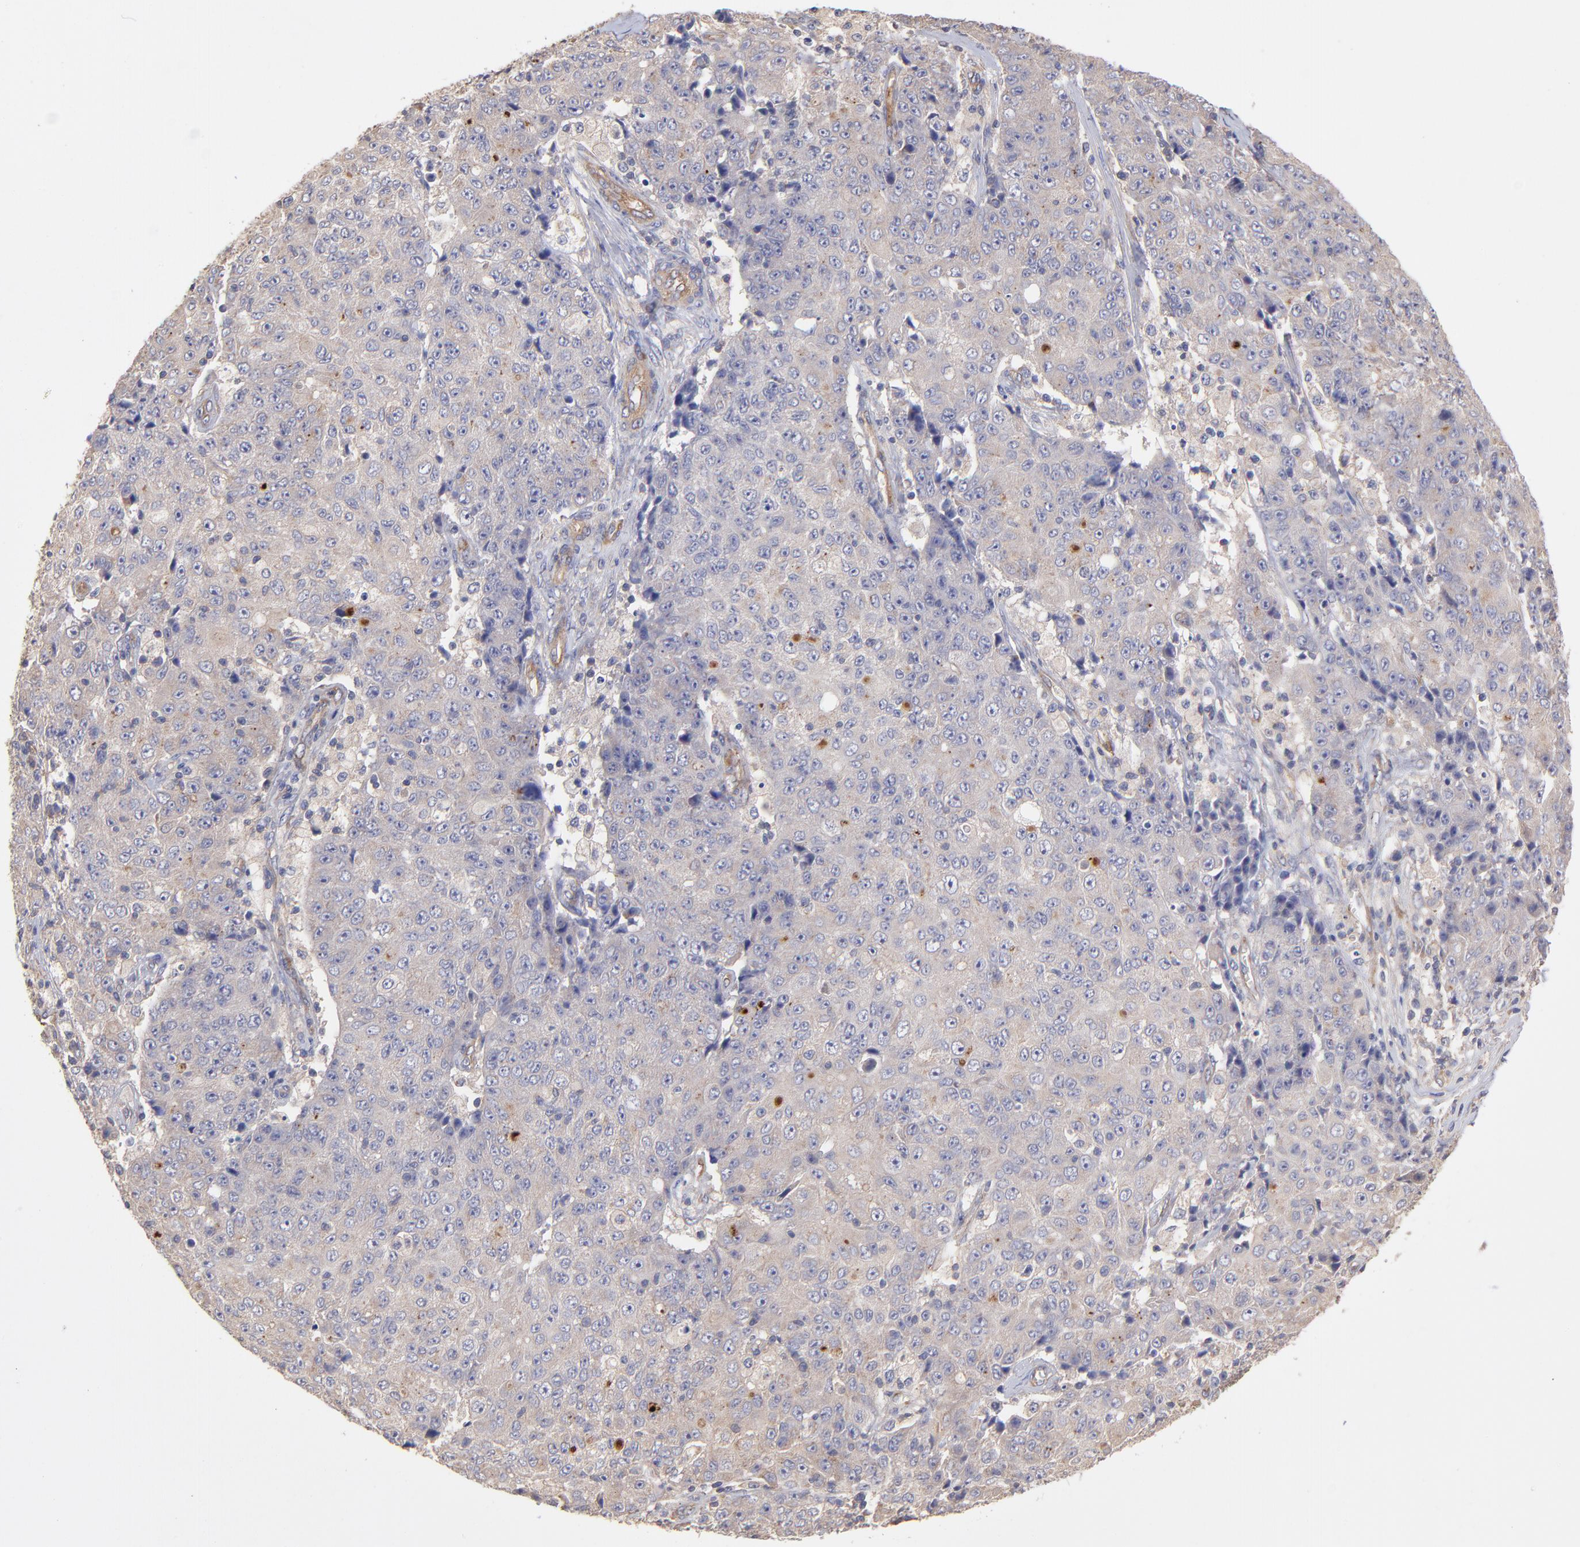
{"staining": {"intensity": "weak", "quantity": "25%-75%", "location": "cytoplasmic/membranous"}, "tissue": "ovarian cancer", "cell_type": "Tumor cells", "image_type": "cancer", "snomed": [{"axis": "morphology", "description": "Carcinoma, endometroid"}, {"axis": "topography", "description": "Ovary"}], "caption": "Immunohistochemical staining of human ovarian cancer (endometroid carcinoma) demonstrates low levels of weak cytoplasmic/membranous protein staining in about 25%-75% of tumor cells.", "gene": "ASB7", "patient": {"sex": "female", "age": 42}}